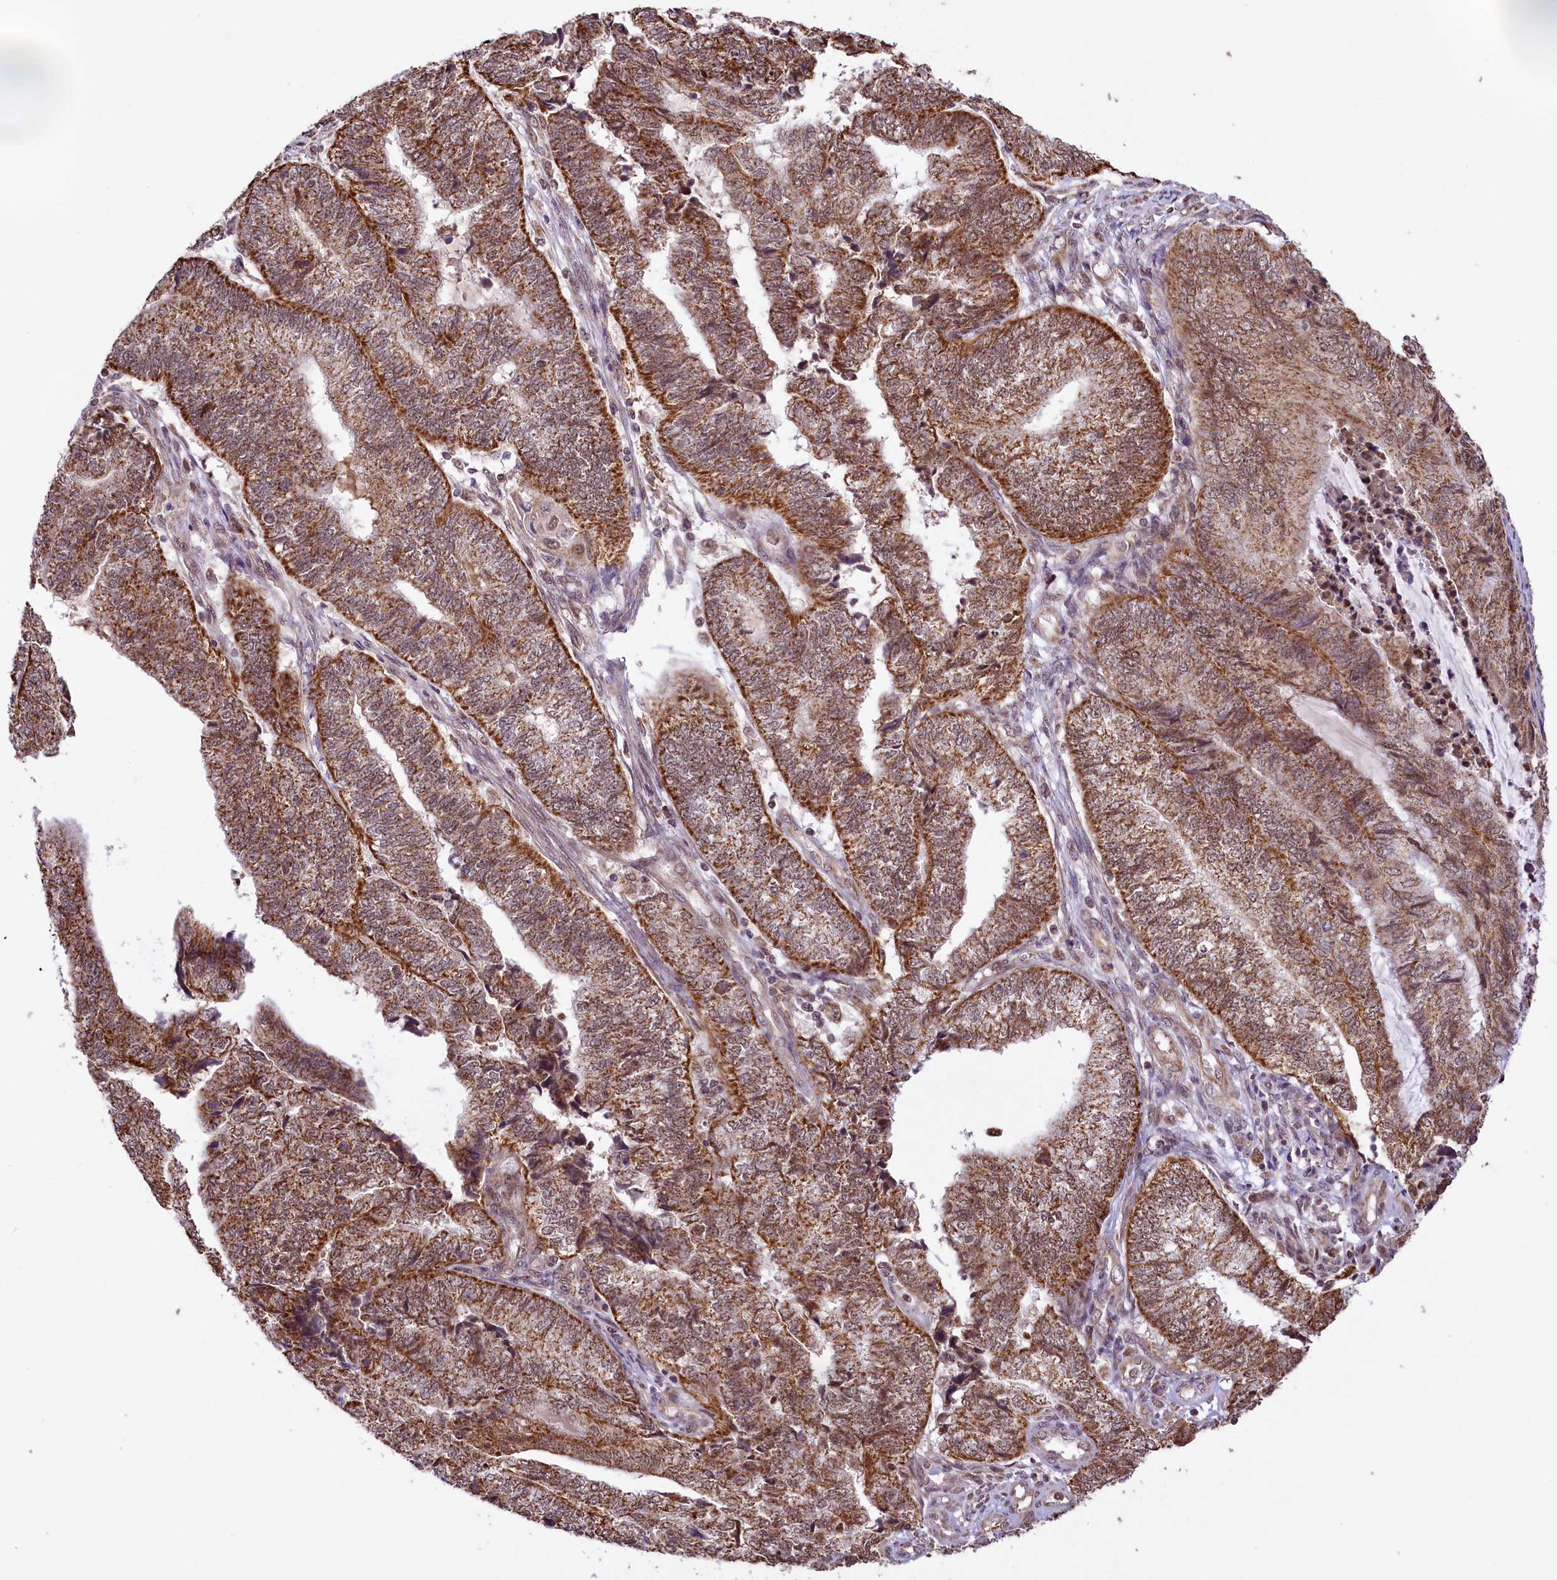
{"staining": {"intensity": "strong", "quantity": ">75%", "location": "cytoplasmic/membranous,nuclear"}, "tissue": "endometrial cancer", "cell_type": "Tumor cells", "image_type": "cancer", "snomed": [{"axis": "morphology", "description": "Adenocarcinoma, NOS"}, {"axis": "topography", "description": "Uterus"}, {"axis": "topography", "description": "Endometrium"}], "caption": "Endometrial cancer (adenocarcinoma) was stained to show a protein in brown. There is high levels of strong cytoplasmic/membranous and nuclear staining in about >75% of tumor cells.", "gene": "PAF1", "patient": {"sex": "female", "age": 70}}